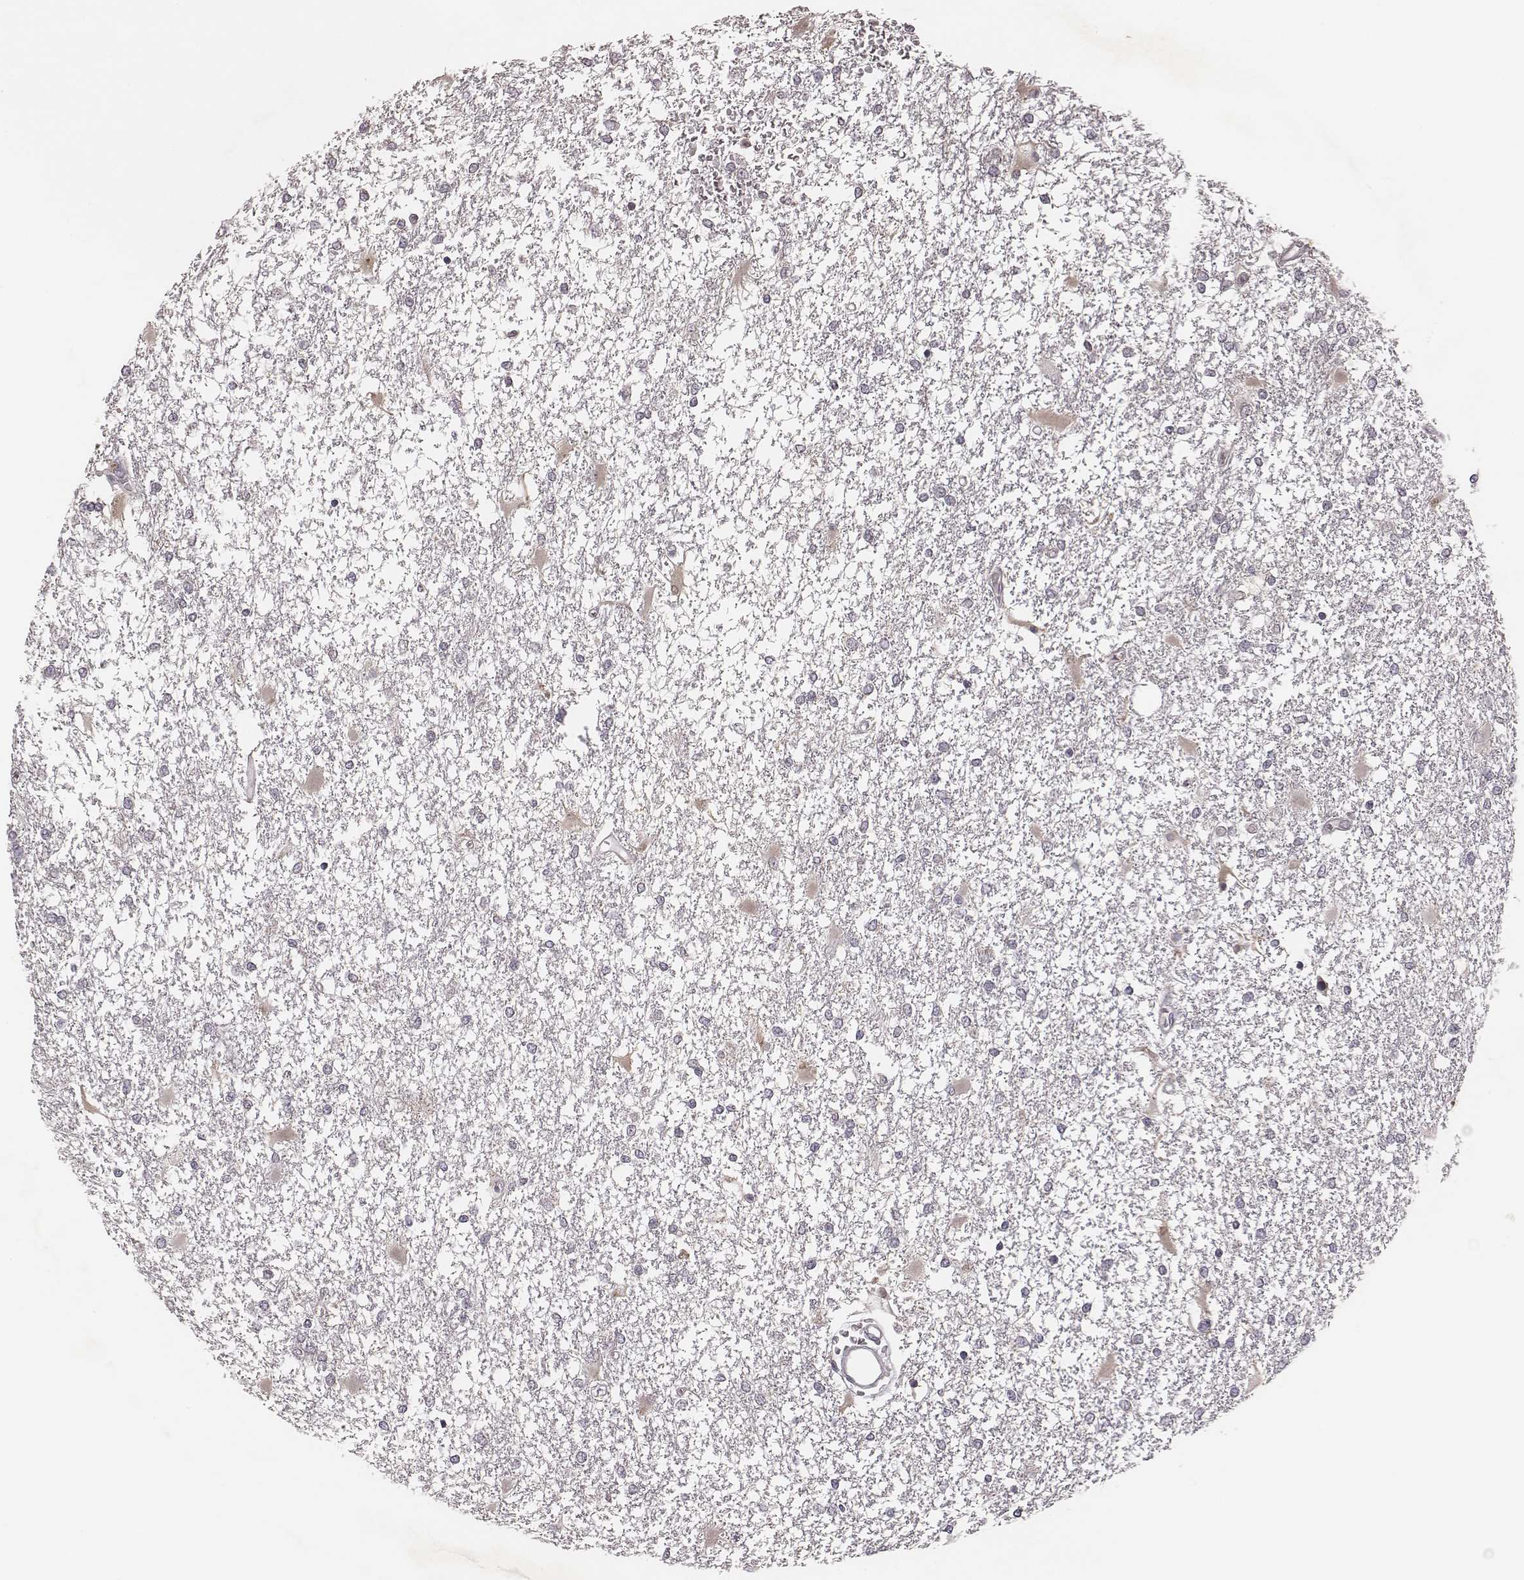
{"staining": {"intensity": "negative", "quantity": "none", "location": "none"}, "tissue": "glioma", "cell_type": "Tumor cells", "image_type": "cancer", "snomed": [{"axis": "morphology", "description": "Glioma, malignant, High grade"}, {"axis": "topography", "description": "Cerebral cortex"}], "caption": "Glioma was stained to show a protein in brown. There is no significant expression in tumor cells.", "gene": "P2RX5", "patient": {"sex": "male", "age": 79}}